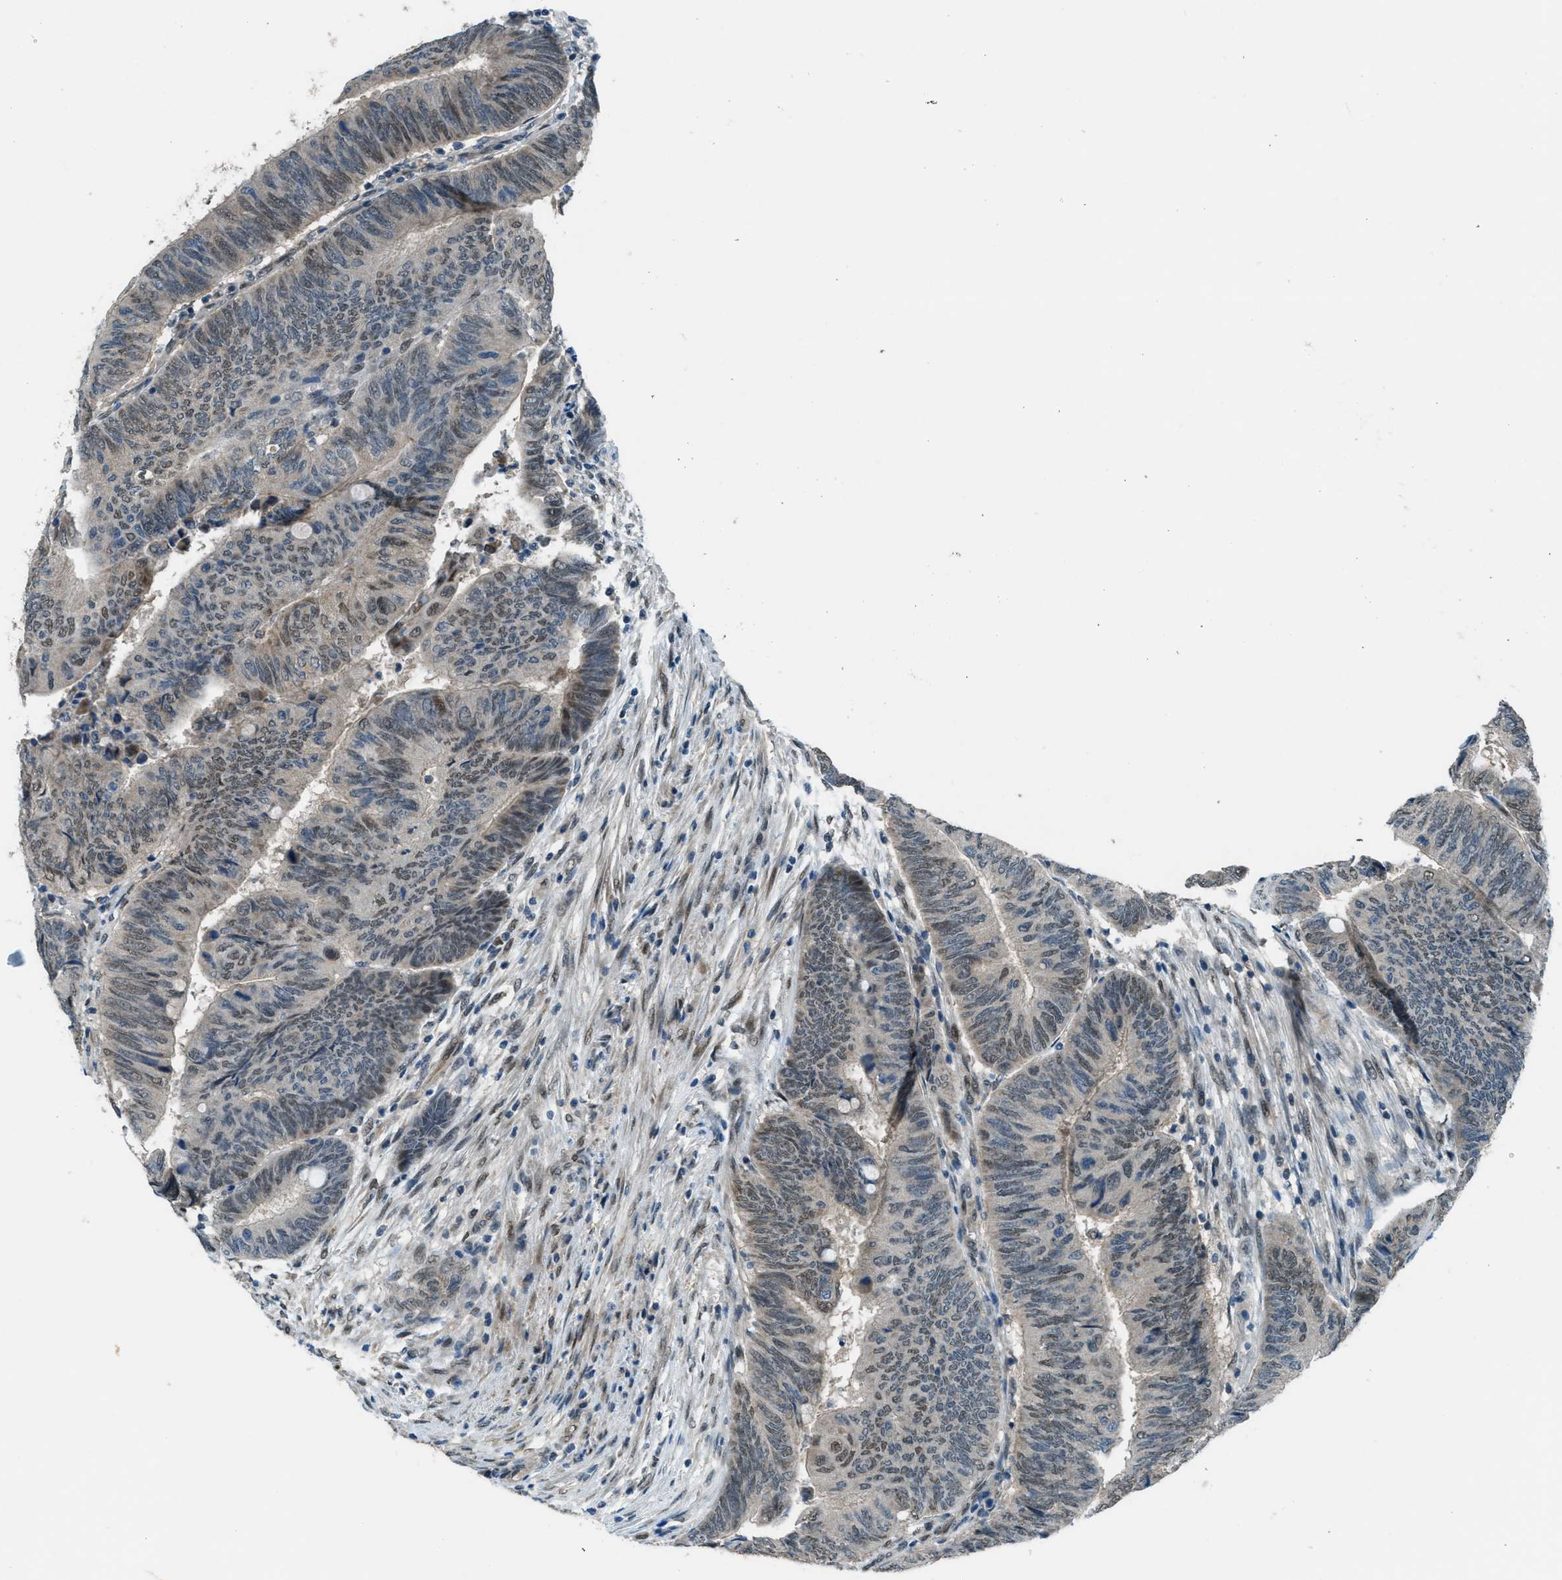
{"staining": {"intensity": "weak", "quantity": "<25%", "location": "nuclear"}, "tissue": "colorectal cancer", "cell_type": "Tumor cells", "image_type": "cancer", "snomed": [{"axis": "morphology", "description": "Normal tissue, NOS"}, {"axis": "morphology", "description": "Adenocarcinoma, NOS"}, {"axis": "topography", "description": "Rectum"}, {"axis": "topography", "description": "Peripheral nerve tissue"}], "caption": "This micrograph is of adenocarcinoma (colorectal) stained with immunohistochemistry (IHC) to label a protein in brown with the nuclei are counter-stained blue. There is no expression in tumor cells. (DAB immunohistochemistry with hematoxylin counter stain).", "gene": "NPEPL1", "patient": {"sex": "male", "age": 92}}